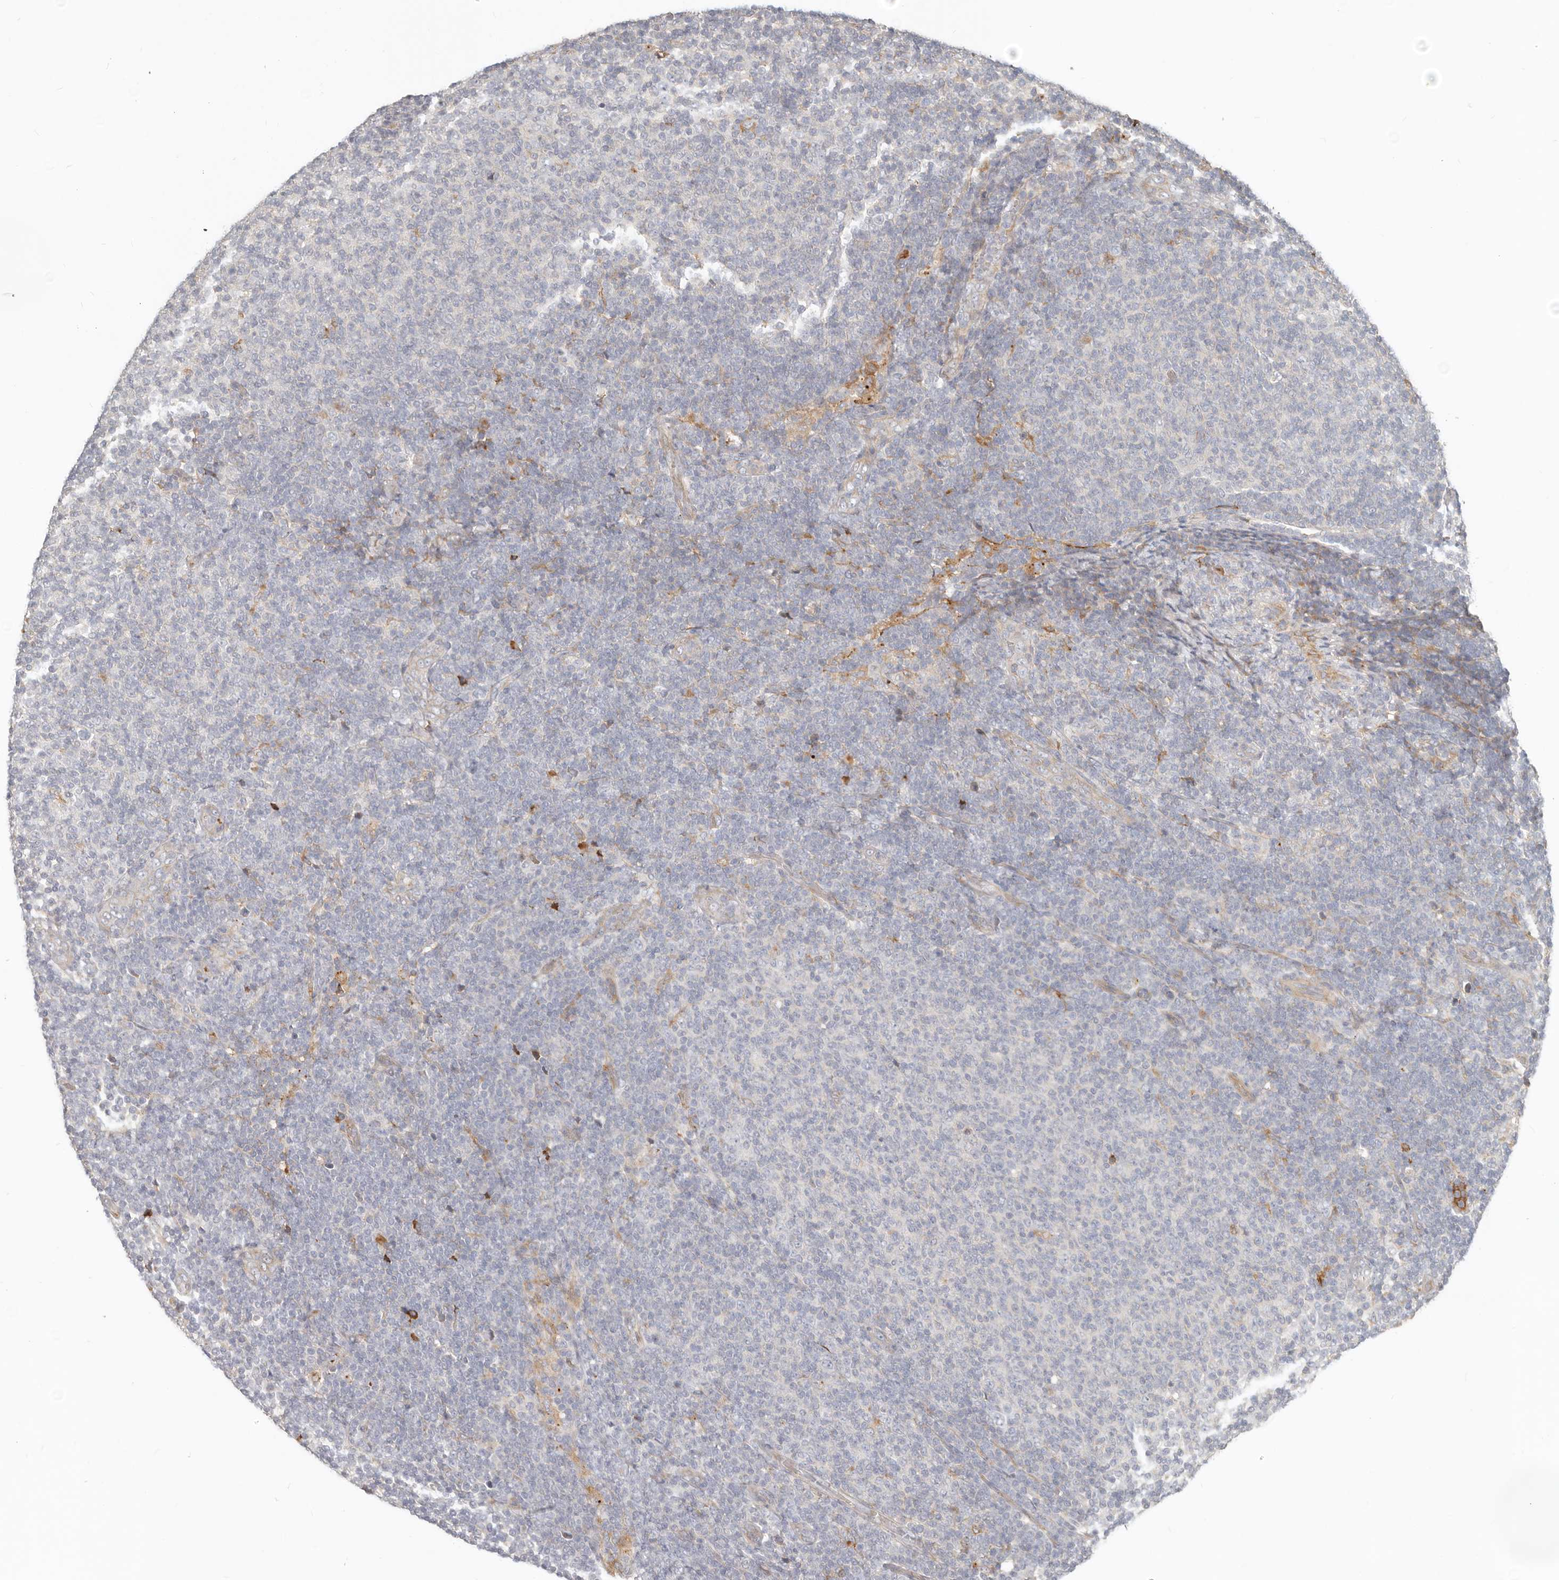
{"staining": {"intensity": "negative", "quantity": "none", "location": "none"}, "tissue": "lymphoma", "cell_type": "Tumor cells", "image_type": "cancer", "snomed": [{"axis": "morphology", "description": "Malignant lymphoma, non-Hodgkin's type, Low grade"}, {"axis": "topography", "description": "Lymph node"}], "caption": "The micrograph shows no staining of tumor cells in lymphoma.", "gene": "MTFR2", "patient": {"sex": "male", "age": 66}}